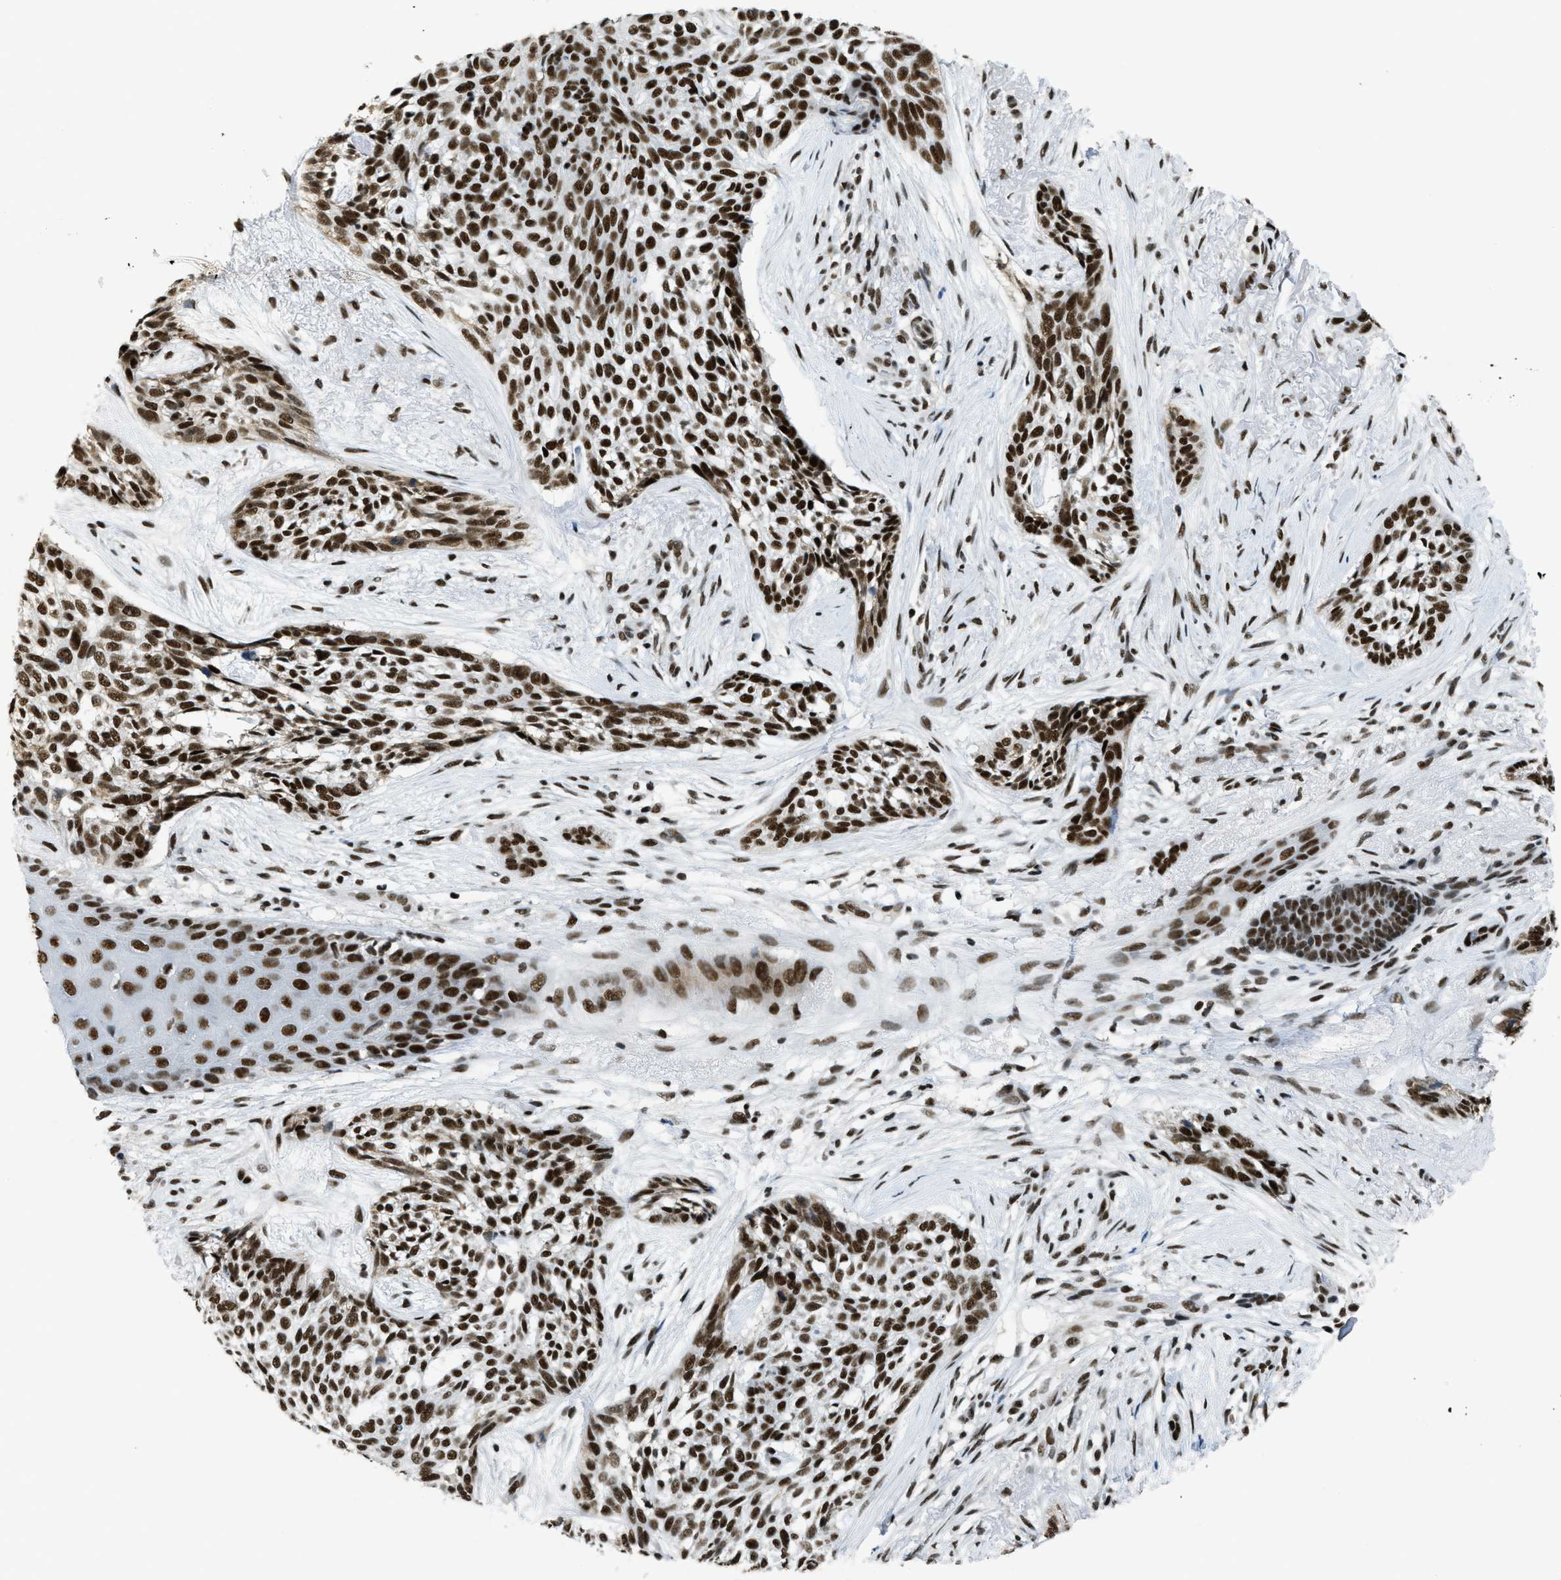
{"staining": {"intensity": "strong", "quantity": ">75%", "location": "nuclear"}, "tissue": "skin cancer", "cell_type": "Tumor cells", "image_type": "cancer", "snomed": [{"axis": "morphology", "description": "Basal cell carcinoma"}, {"axis": "topography", "description": "Skin"}], "caption": "Brown immunohistochemical staining in human skin cancer (basal cell carcinoma) exhibits strong nuclear staining in approximately >75% of tumor cells.", "gene": "SCAF4", "patient": {"sex": "female", "age": 88}}